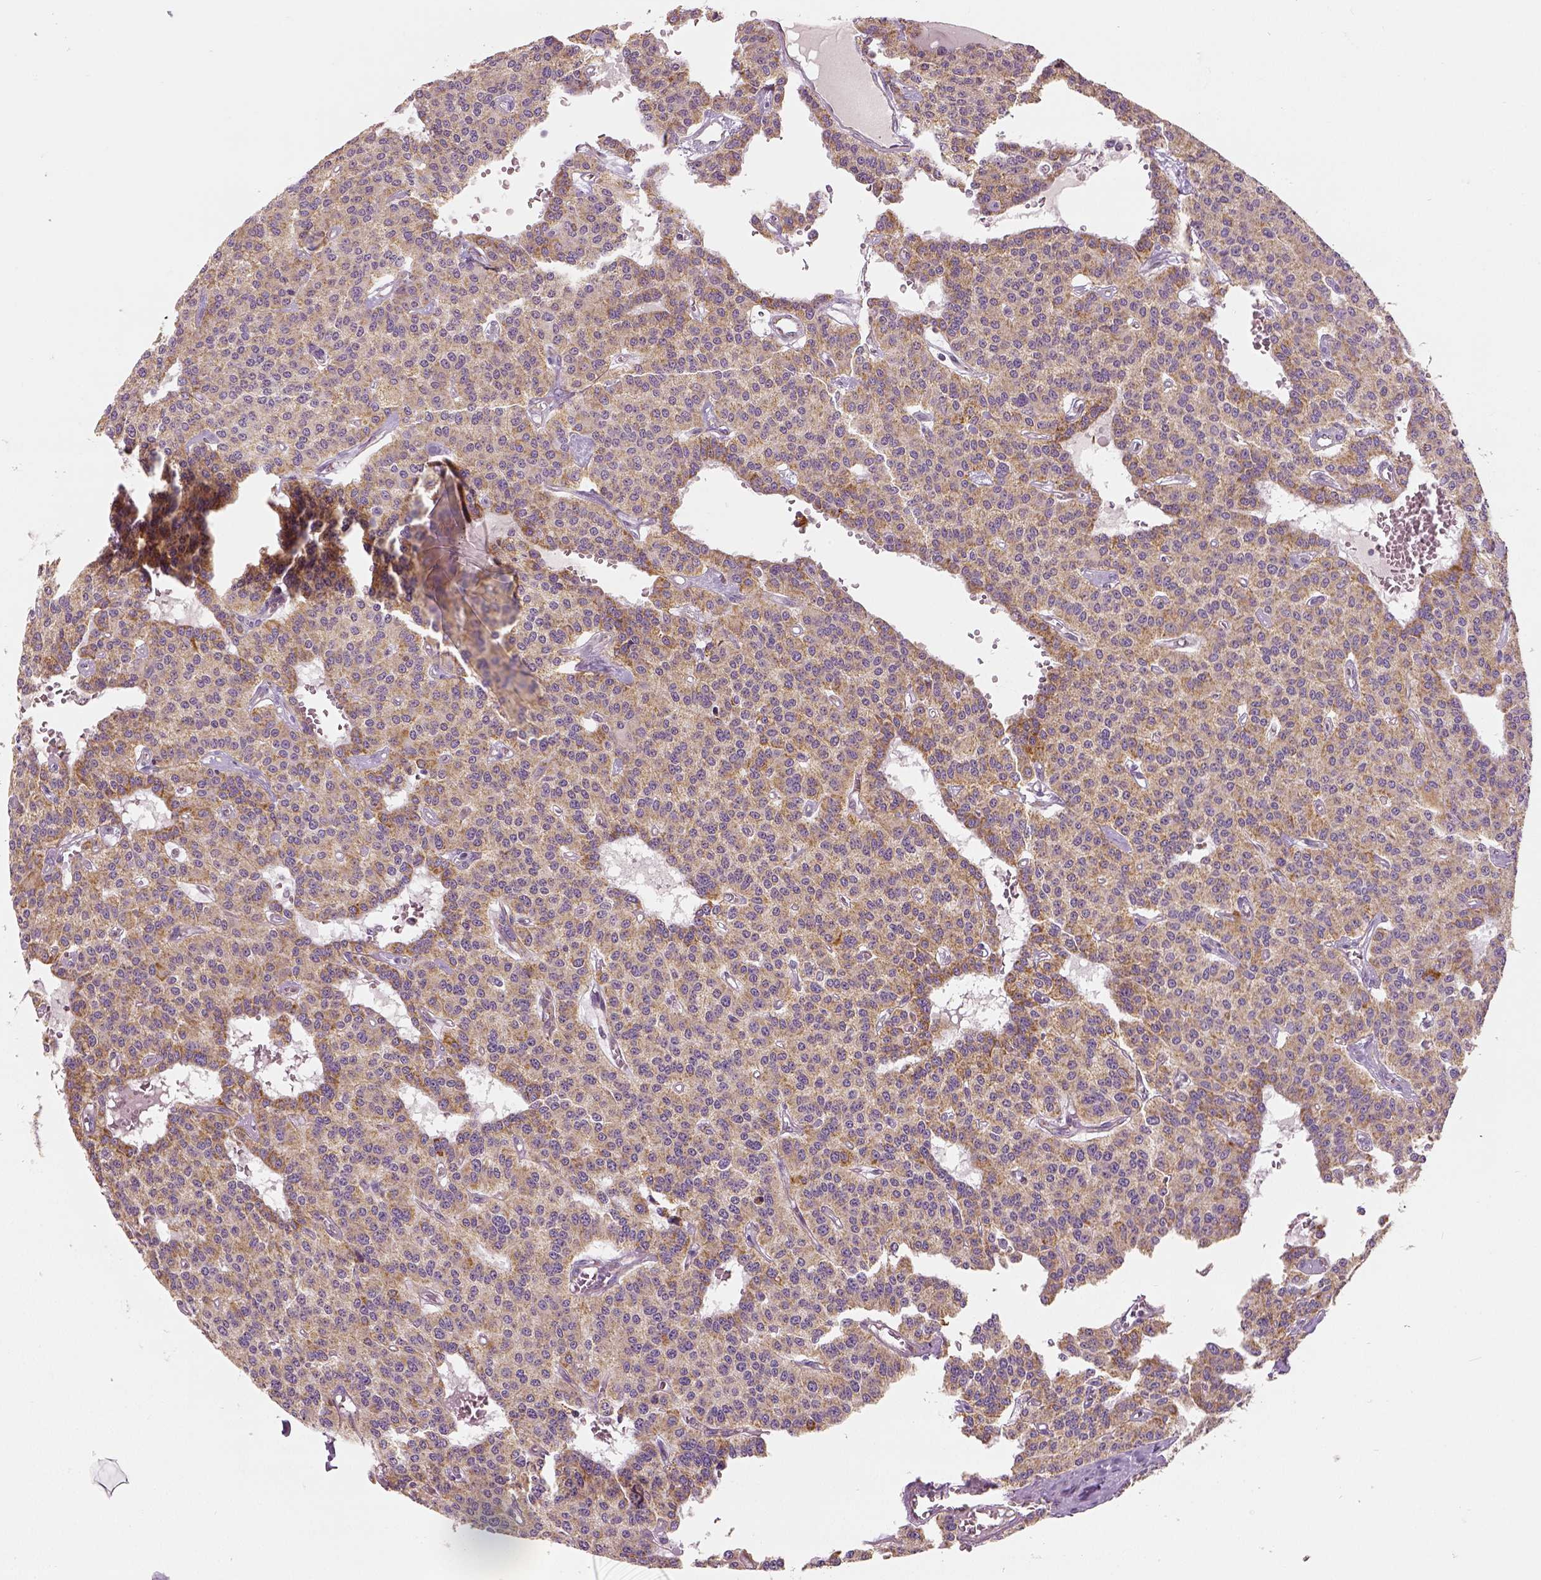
{"staining": {"intensity": "moderate", "quantity": ">75%", "location": "cytoplasmic/membranous"}, "tissue": "carcinoid", "cell_type": "Tumor cells", "image_type": "cancer", "snomed": [{"axis": "morphology", "description": "Carcinoid, malignant, NOS"}, {"axis": "topography", "description": "Lung"}], "caption": "Carcinoid stained with a protein marker displays moderate staining in tumor cells.", "gene": "PGAM5", "patient": {"sex": "female", "age": 71}}